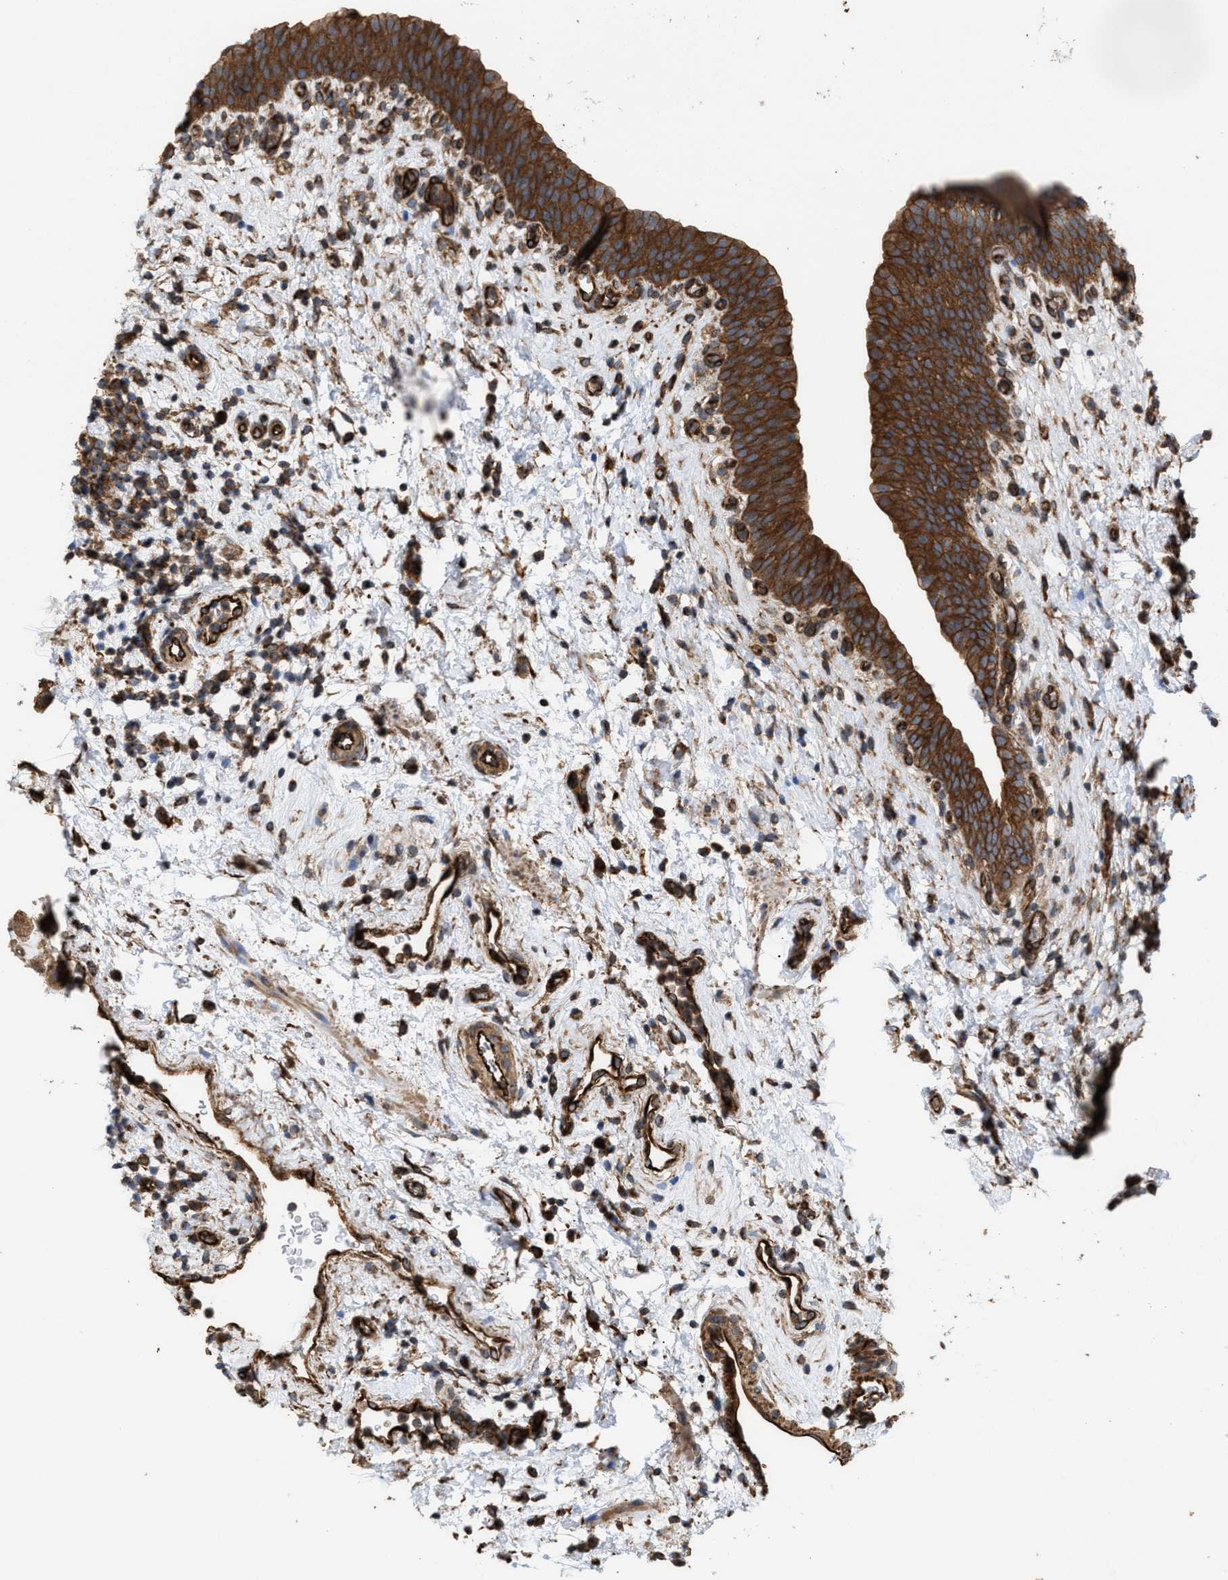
{"staining": {"intensity": "moderate", "quantity": ">75%", "location": "cytoplasmic/membranous"}, "tissue": "urinary bladder", "cell_type": "Urothelial cells", "image_type": "normal", "snomed": [{"axis": "morphology", "description": "Normal tissue, NOS"}, {"axis": "topography", "description": "Urinary bladder"}], "caption": "Immunohistochemical staining of normal human urinary bladder reveals medium levels of moderate cytoplasmic/membranous expression in about >75% of urothelial cells.", "gene": "EPS15L1", "patient": {"sex": "male", "age": 55}}